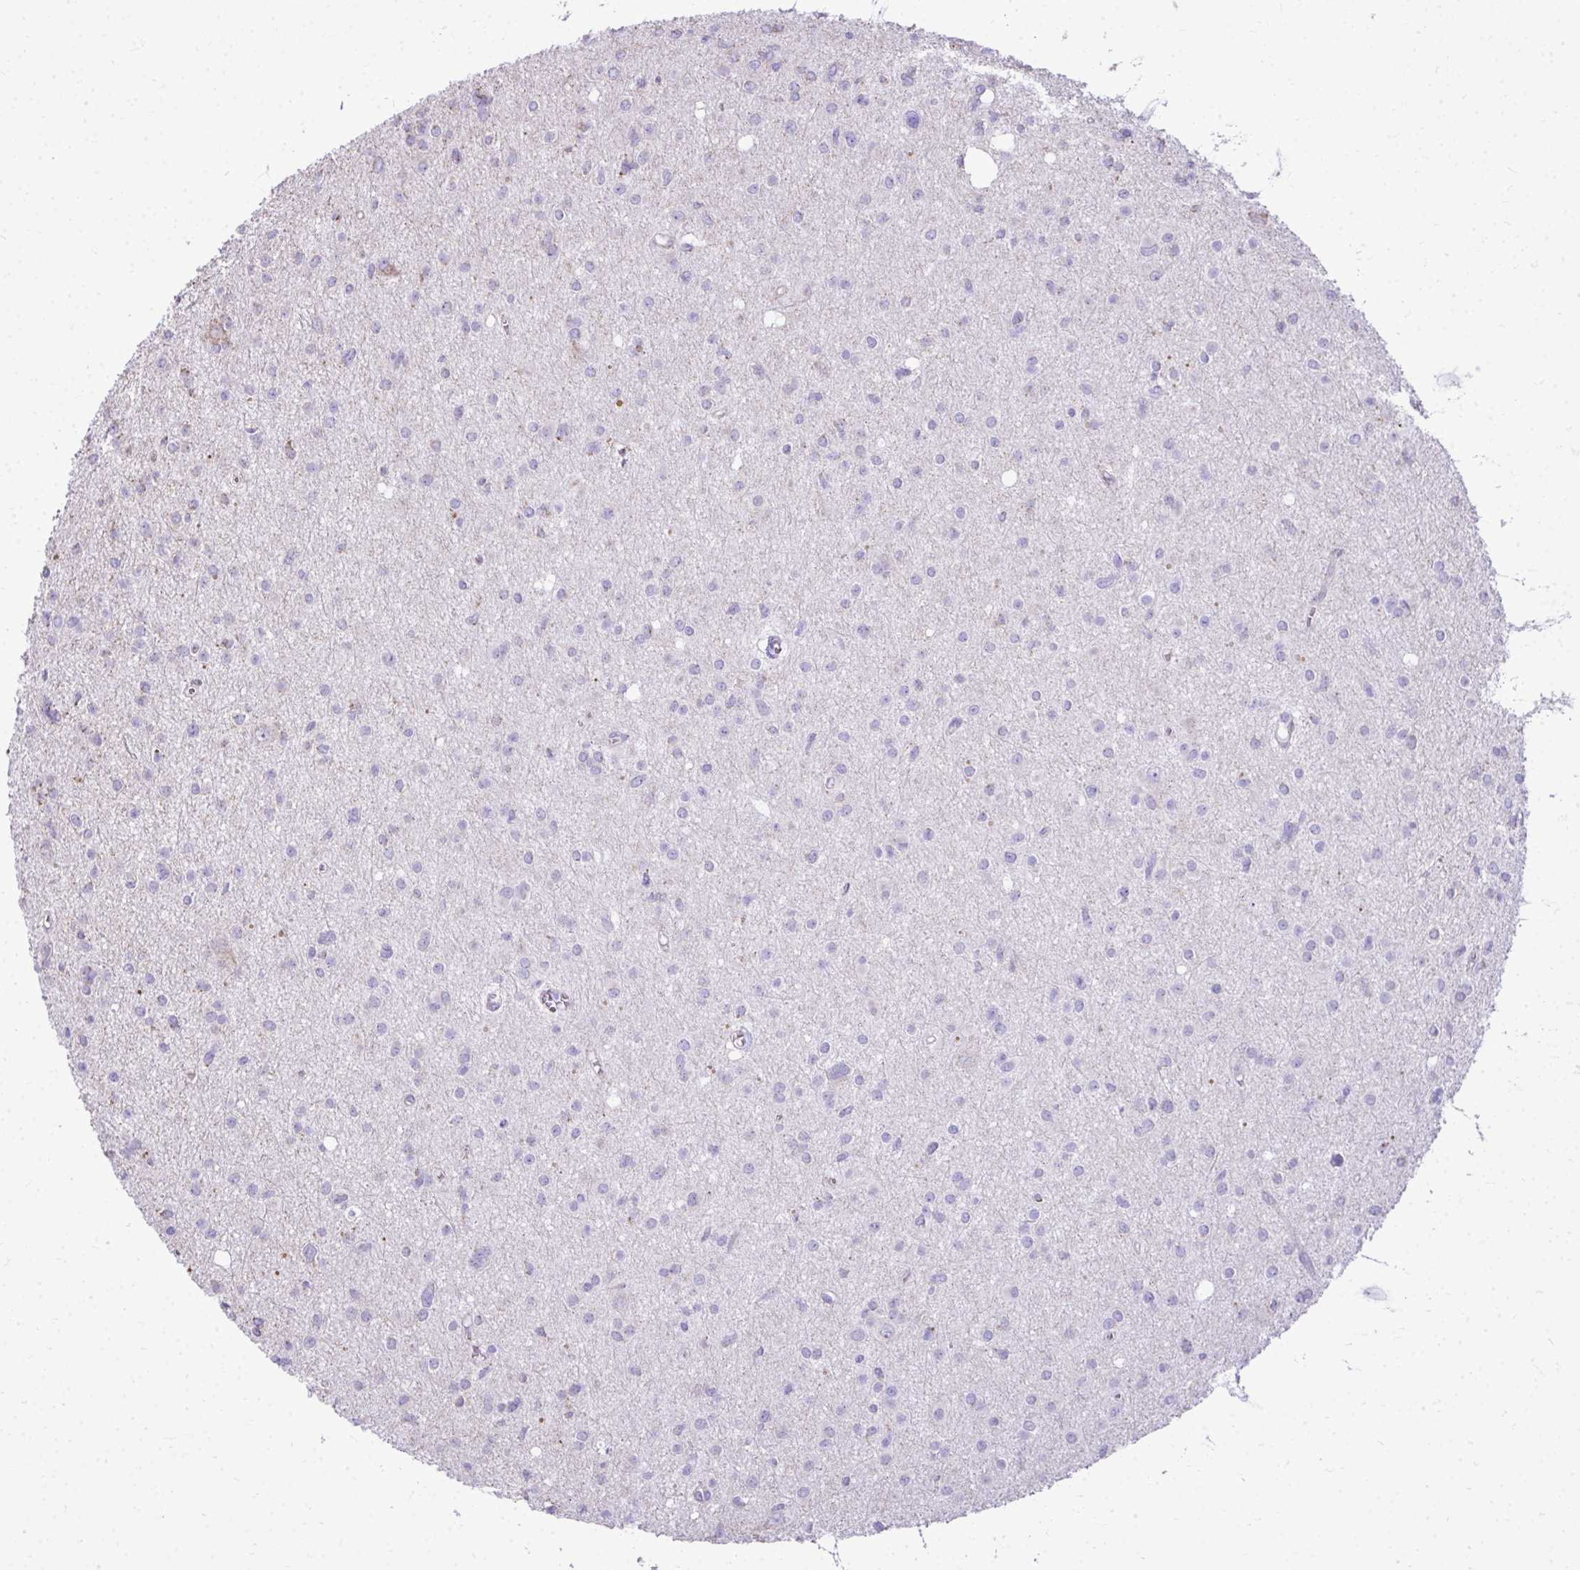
{"staining": {"intensity": "negative", "quantity": "none", "location": "none"}, "tissue": "glioma", "cell_type": "Tumor cells", "image_type": "cancer", "snomed": [{"axis": "morphology", "description": "Glioma, malignant, High grade"}, {"axis": "topography", "description": "Brain"}], "caption": "IHC histopathology image of neoplastic tissue: high-grade glioma (malignant) stained with DAB demonstrates no significant protein expression in tumor cells.", "gene": "MPZL2", "patient": {"sex": "male", "age": 23}}